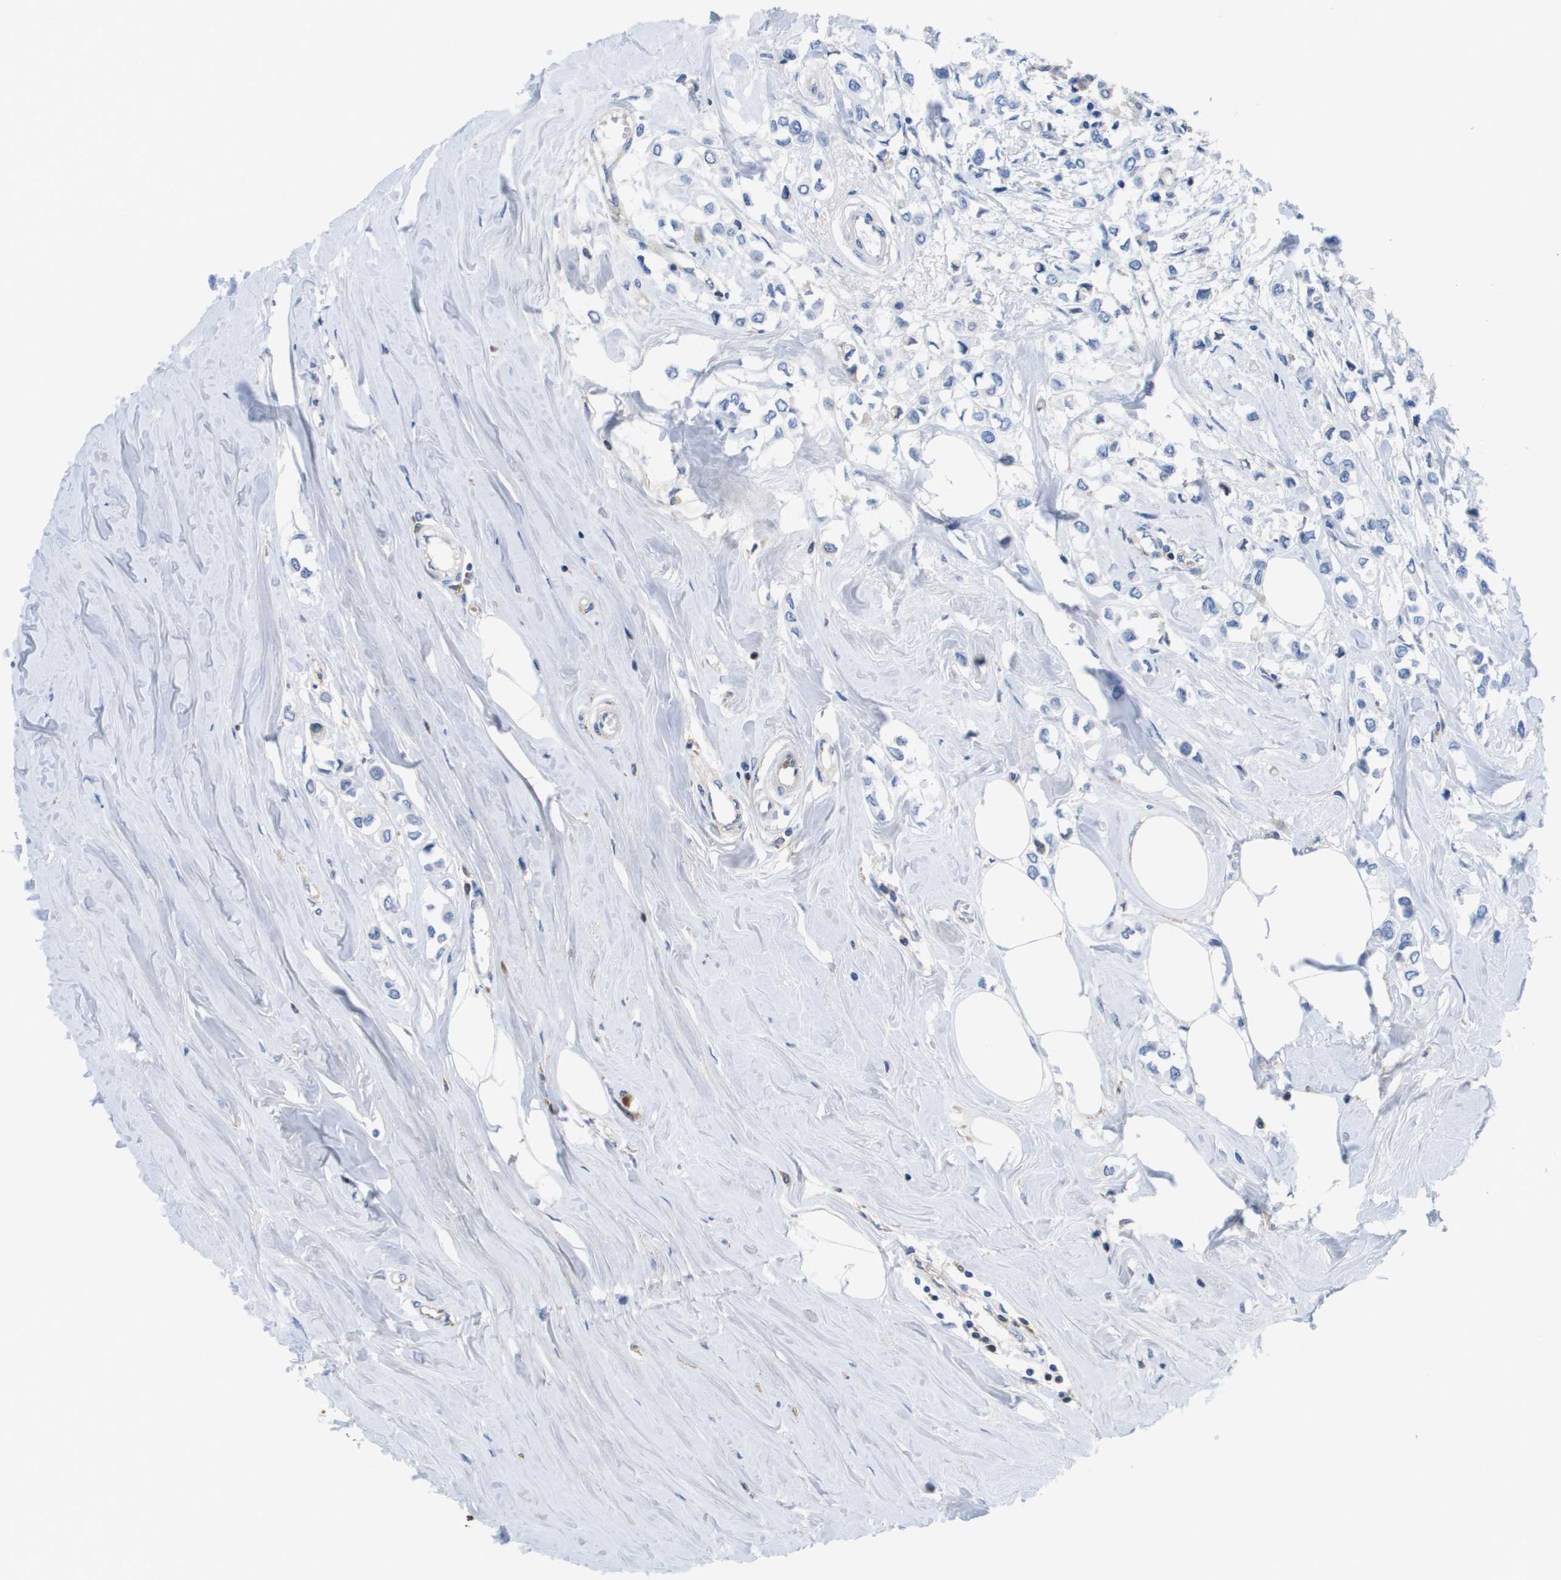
{"staining": {"intensity": "negative", "quantity": "none", "location": "none"}, "tissue": "breast cancer", "cell_type": "Tumor cells", "image_type": "cancer", "snomed": [{"axis": "morphology", "description": "Lobular carcinoma"}, {"axis": "topography", "description": "Breast"}], "caption": "Tumor cells are negative for brown protein staining in lobular carcinoma (breast).", "gene": "APOA1", "patient": {"sex": "female", "age": 51}}